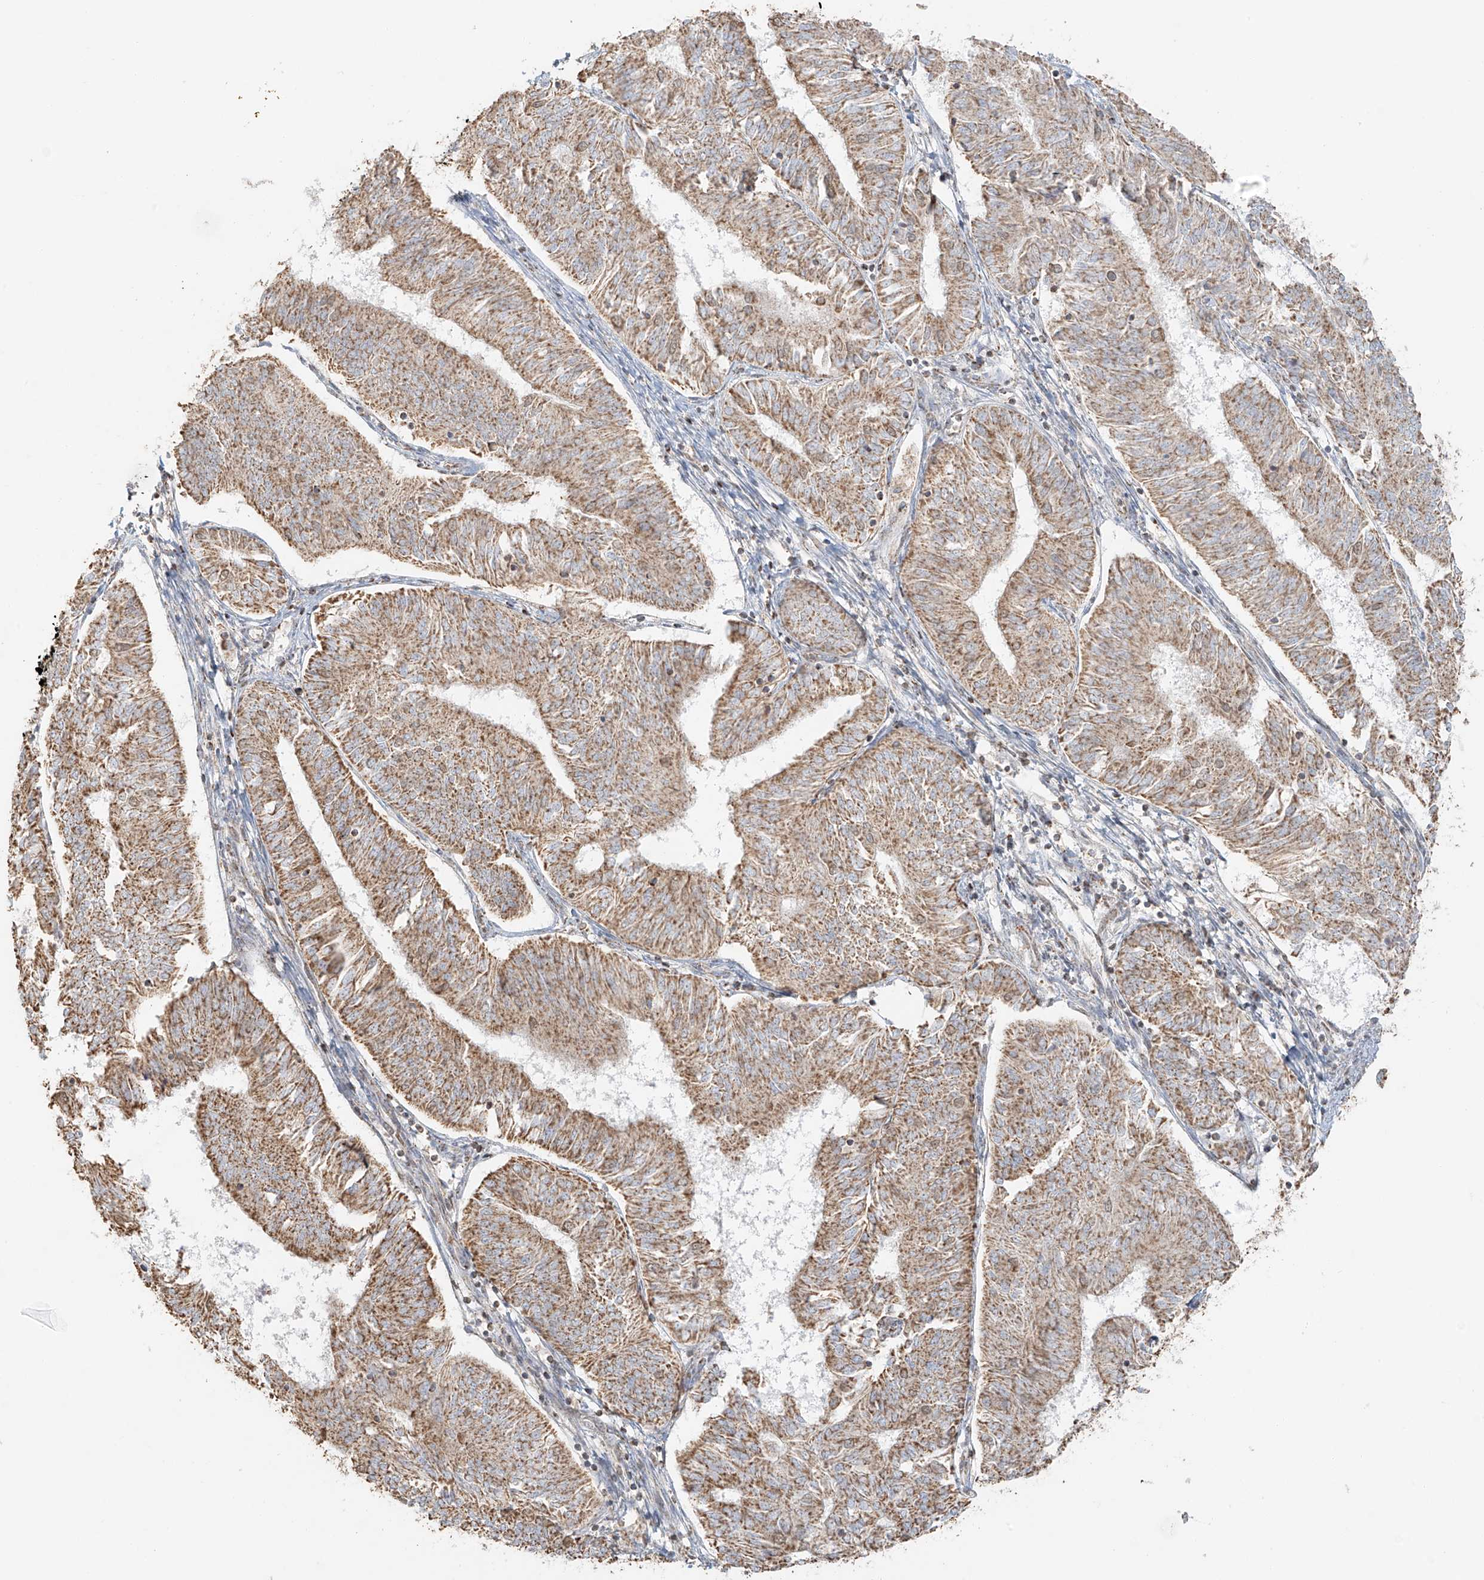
{"staining": {"intensity": "moderate", "quantity": ">75%", "location": "cytoplasmic/membranous"}, "tissue": "endometrial cancer", "cell_type": "Tumor cells", "image_type": "cancer", "snomed": [{"axis": "morphology", "description": "Adenocarcinoma, NOS"}, {"axis": "topography", "description": "Endometrium"}], "caption": "Immunohistochemical staining of endometrial cancer (adenocarcinoma) displays medium levels of moderate cytoplasmic/membranous expression in approximately >75% of tumor cells.", "gene": "MIPEP", "patient": {"sex": "female", "age": 58}}